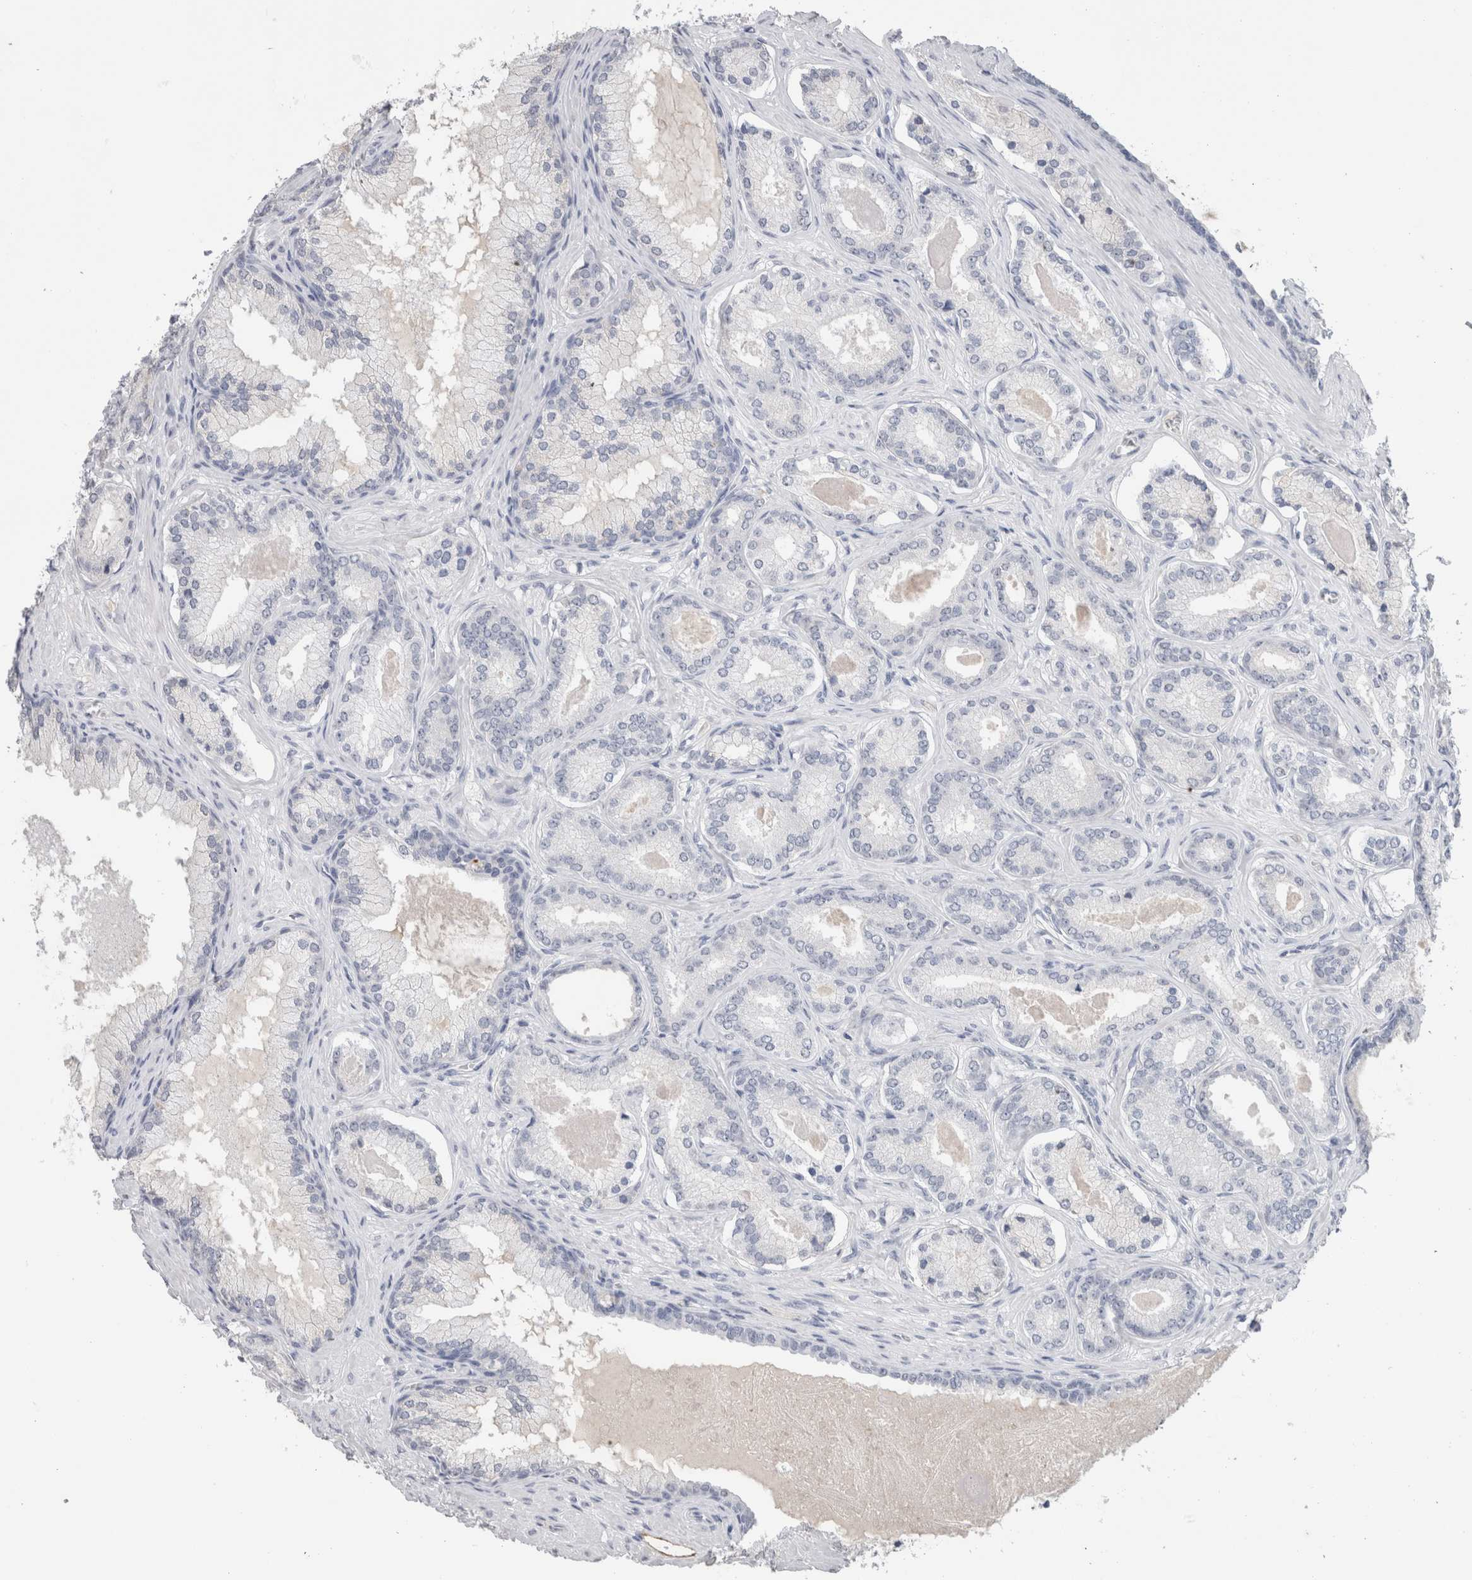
{"staining": {"intensity": "negative", "quantity": "none", "location": "none"}, "tissue": "prostate cancer", "cell_type": "Tumor cells", "image_type": "cancer", "snomed": [{"axis": "morphology", "description": "Adenocarcinoma, Low grade"}, {"axis": "topography", "description": "Prostate"}], "caption": "DAB (3,3'-diaminobenzidine) immunohistochemical staining of human prostate low-grade adenocarcinoma displays no significant expression in tumor cells. (DAB (3,3'-diaminobenzidine) immunohistochemistry with hematoxylin counter stain).", "gene": "FABP4", "patient": {"sex": "male", "age": 70}}